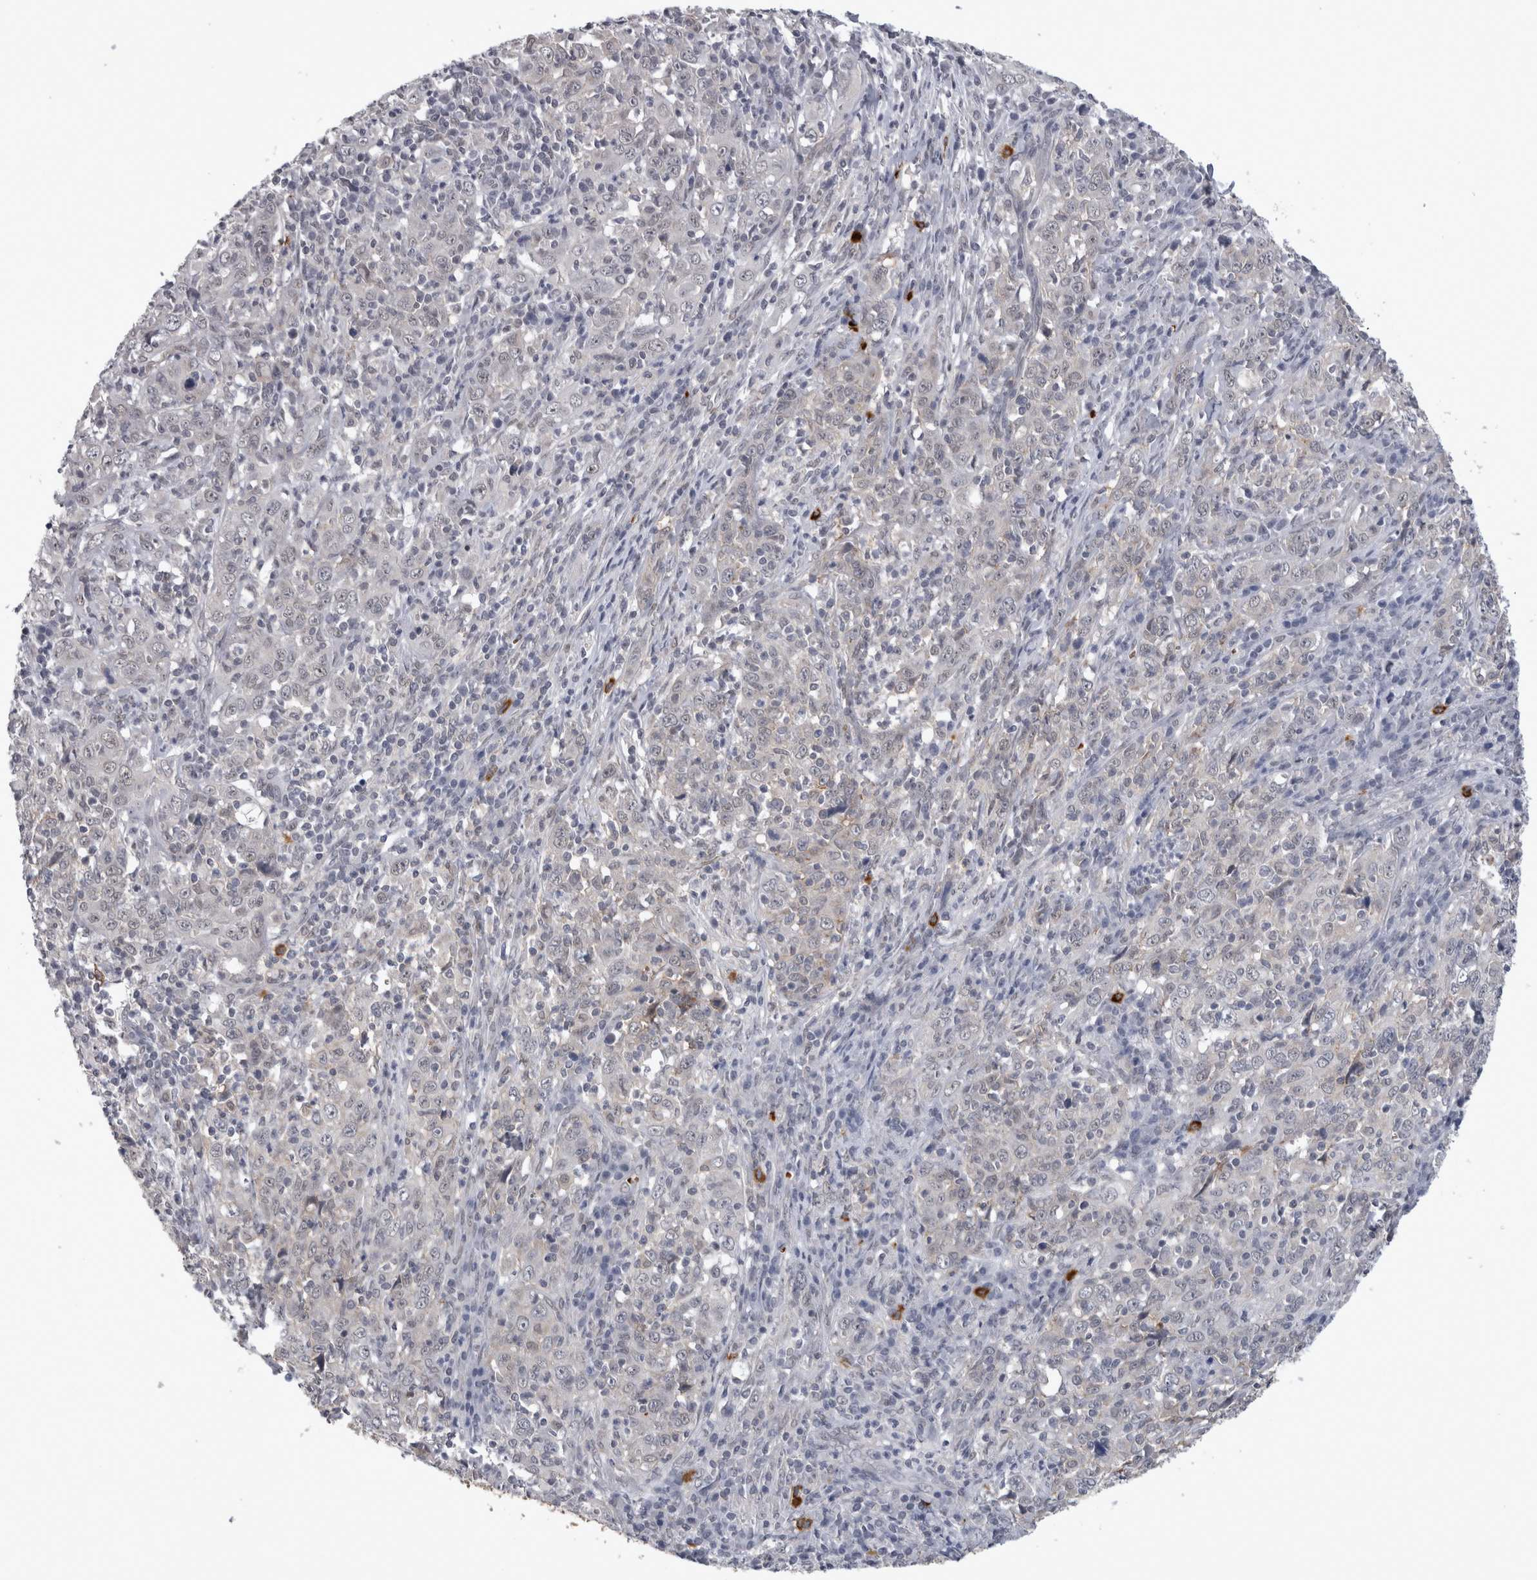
{"staining": {"intensity": "negative", "quantity": "none", "location": "none"}, "tissue": "cervical cancer", "cell_type": "Tumor cells", "image_type": "cancer", "snomed": [{"axis": "morphology", "description": "Squamous cell carcinoma, NOS"}, {"axis": "topography", "description": "Cervix"}], "caption": "Tumor cells are negative for brown protein staining in cervical cancer. Brightfield microscopy of immunohistochemistry stained with DAB (3,3'-diaminobenzidine) (brown) and hematoxylin (blue), captured at high magnification.", "gene": "PEBP4", "patient": {"sex": "female", "age": 46}}